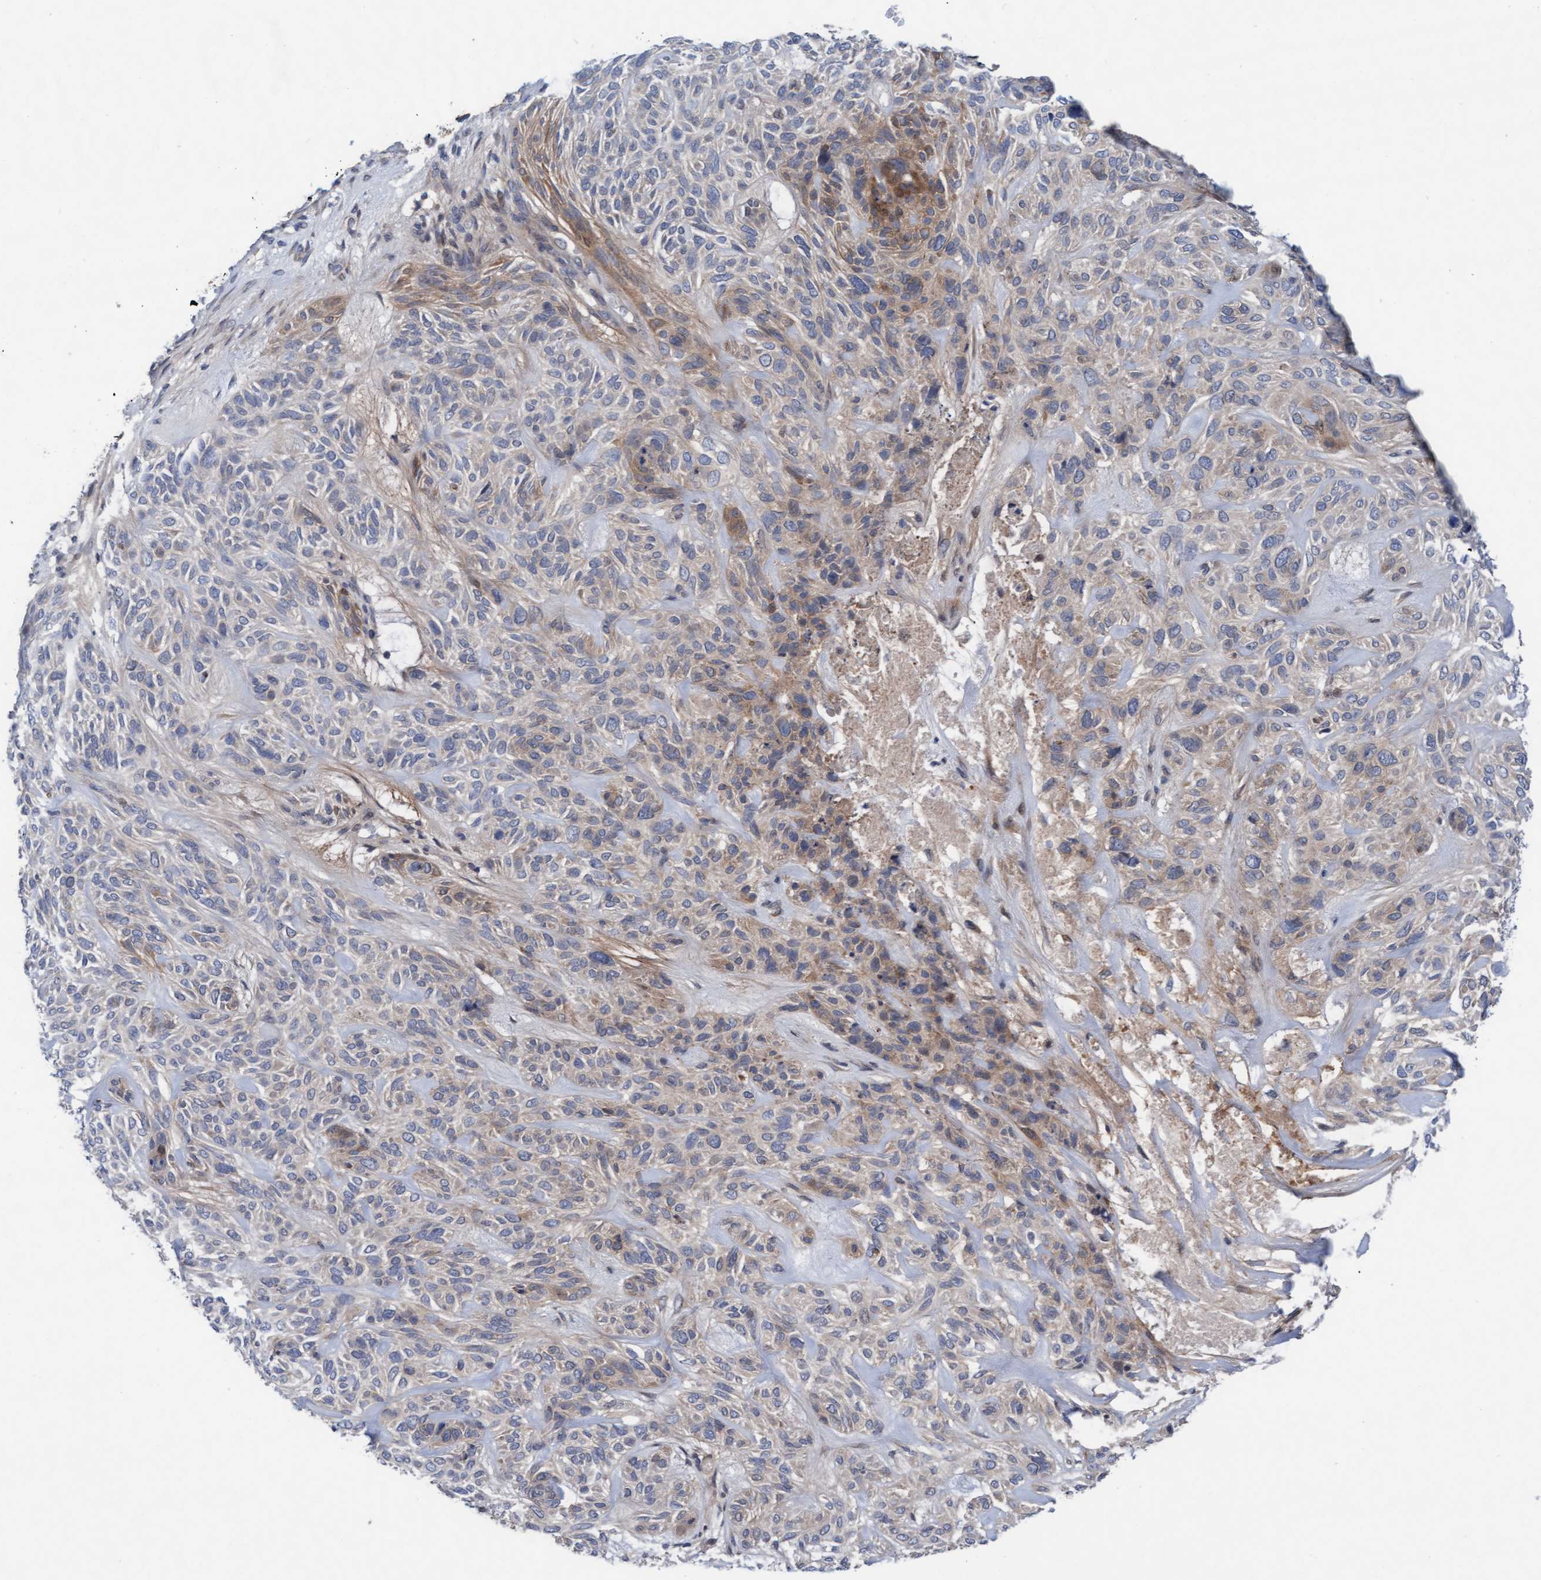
{"staining": {"intensity": "weak", "quantity": "<25%", "location": "cytoplasmic/membranous"}, "tissue": "skin cancer", "cell_type": "Tumor cells", "image_type": "cancer", "snomed": [{"axis": "morphology", "description": "Basal cell carcinoma"}, {"axis": "topography", "description": "Skin"}], "caption": "Human skin cancer stained for a protein using immunohistochemistry (IHC) shows no expression in tumor cells.", "gene": "PLCD1", "patient": {"sex": "male", "age": 55}}